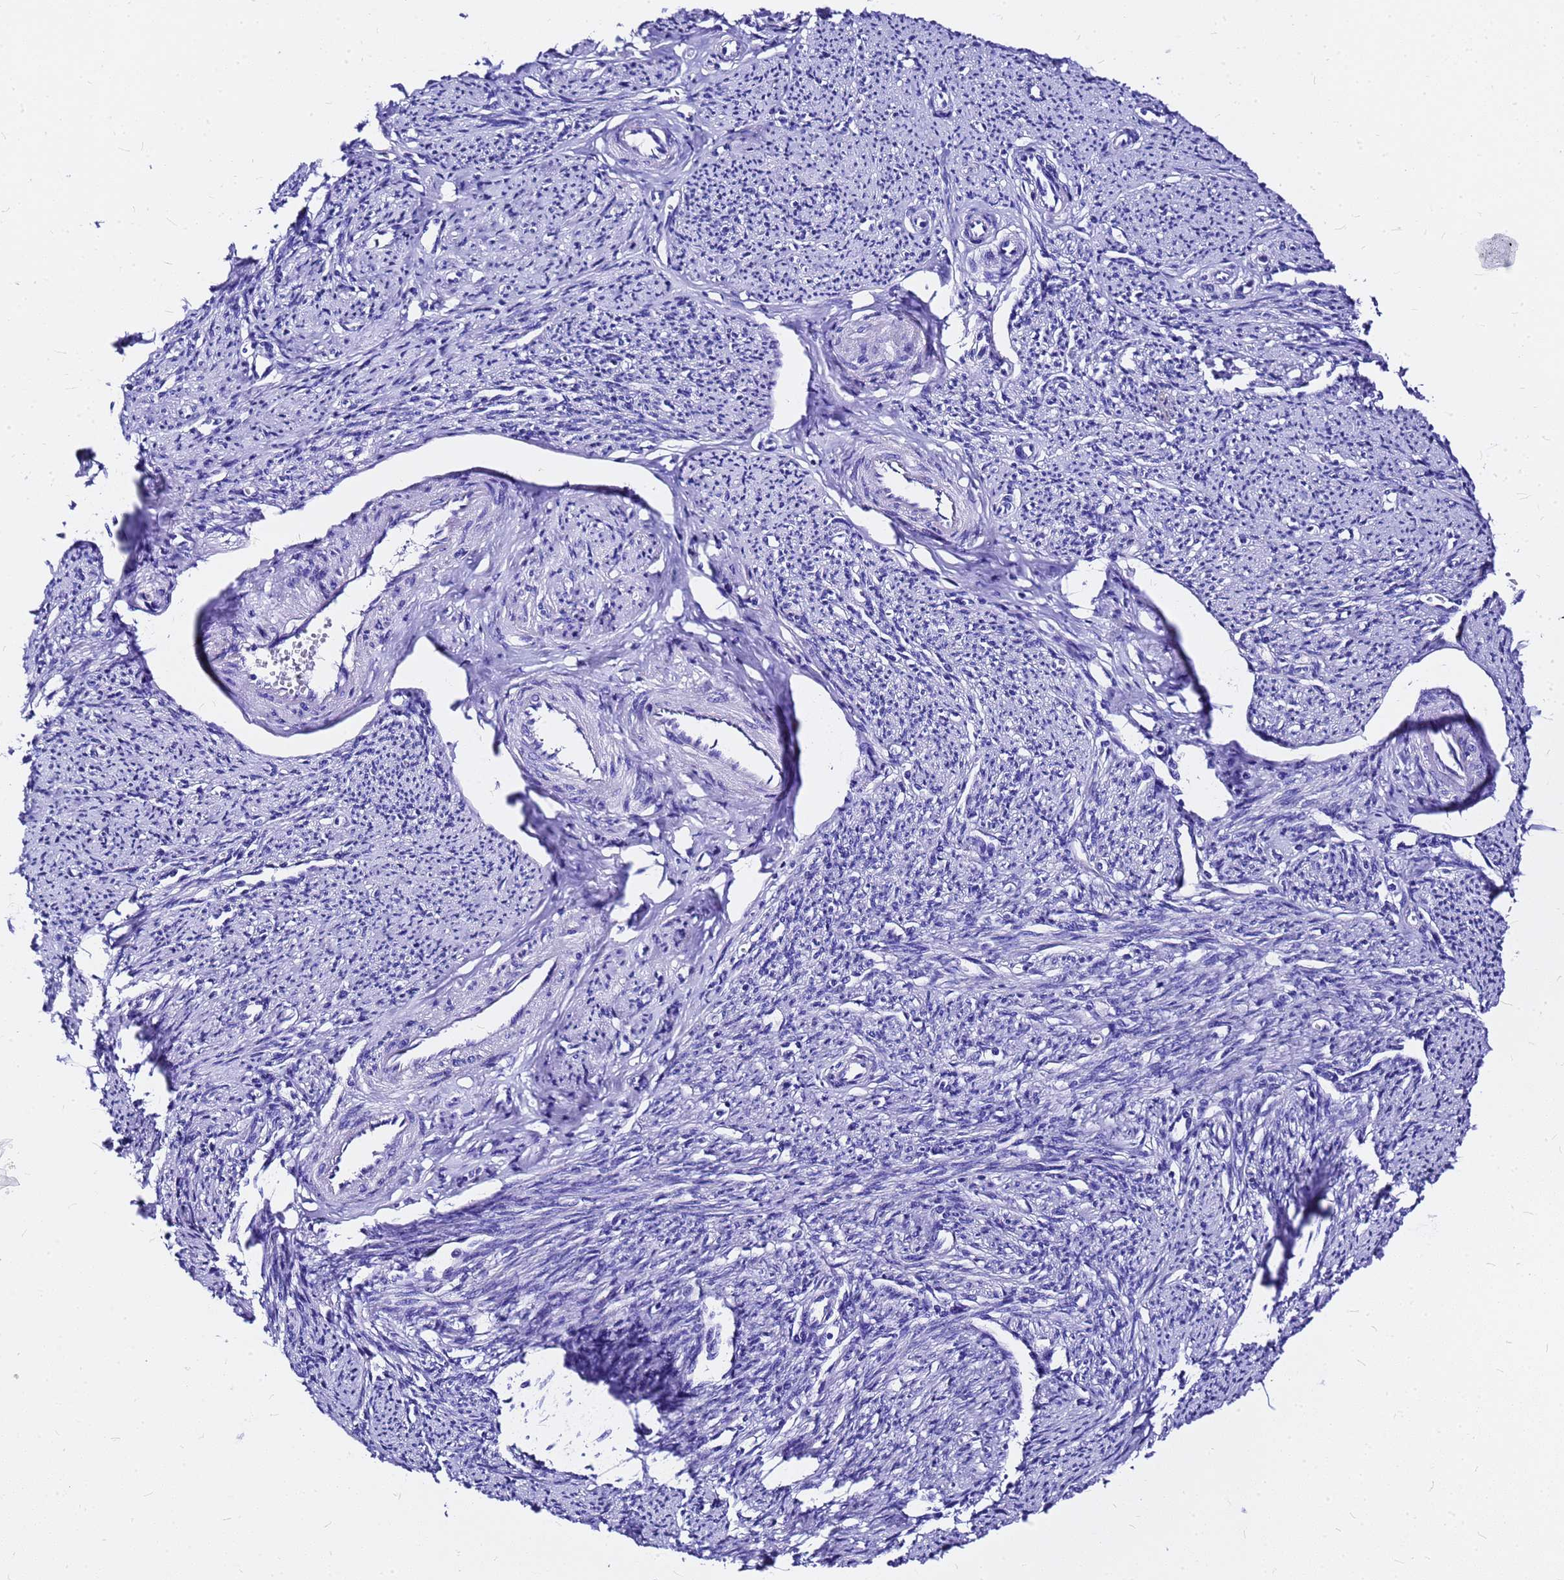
{"staining": {"intensity": "negative", "quantity": "none", "location": "none"}, "tissue": "smooth muscle", "cell_type": "Smooth muscle cells", "image_type": "normal", "snomed": [{"axis": "morphology", "description": "Normal tissue, NOS"}, {"axis": "topography", "description": "Smooth muscle"}, {"axis": "topography", "description": "Uterus"}], "caption": "DAB (3,3'-diaminobenzidine) immunohistochemical staining of unremarkable smooth muscle demonstrates no significant staining in smooth muscle cells. (DAB immunohistochemistry (IHC) with hematoxylin counter stain).", "gene": "HERC4", "patient": {"sex": "female", "age": 59}}